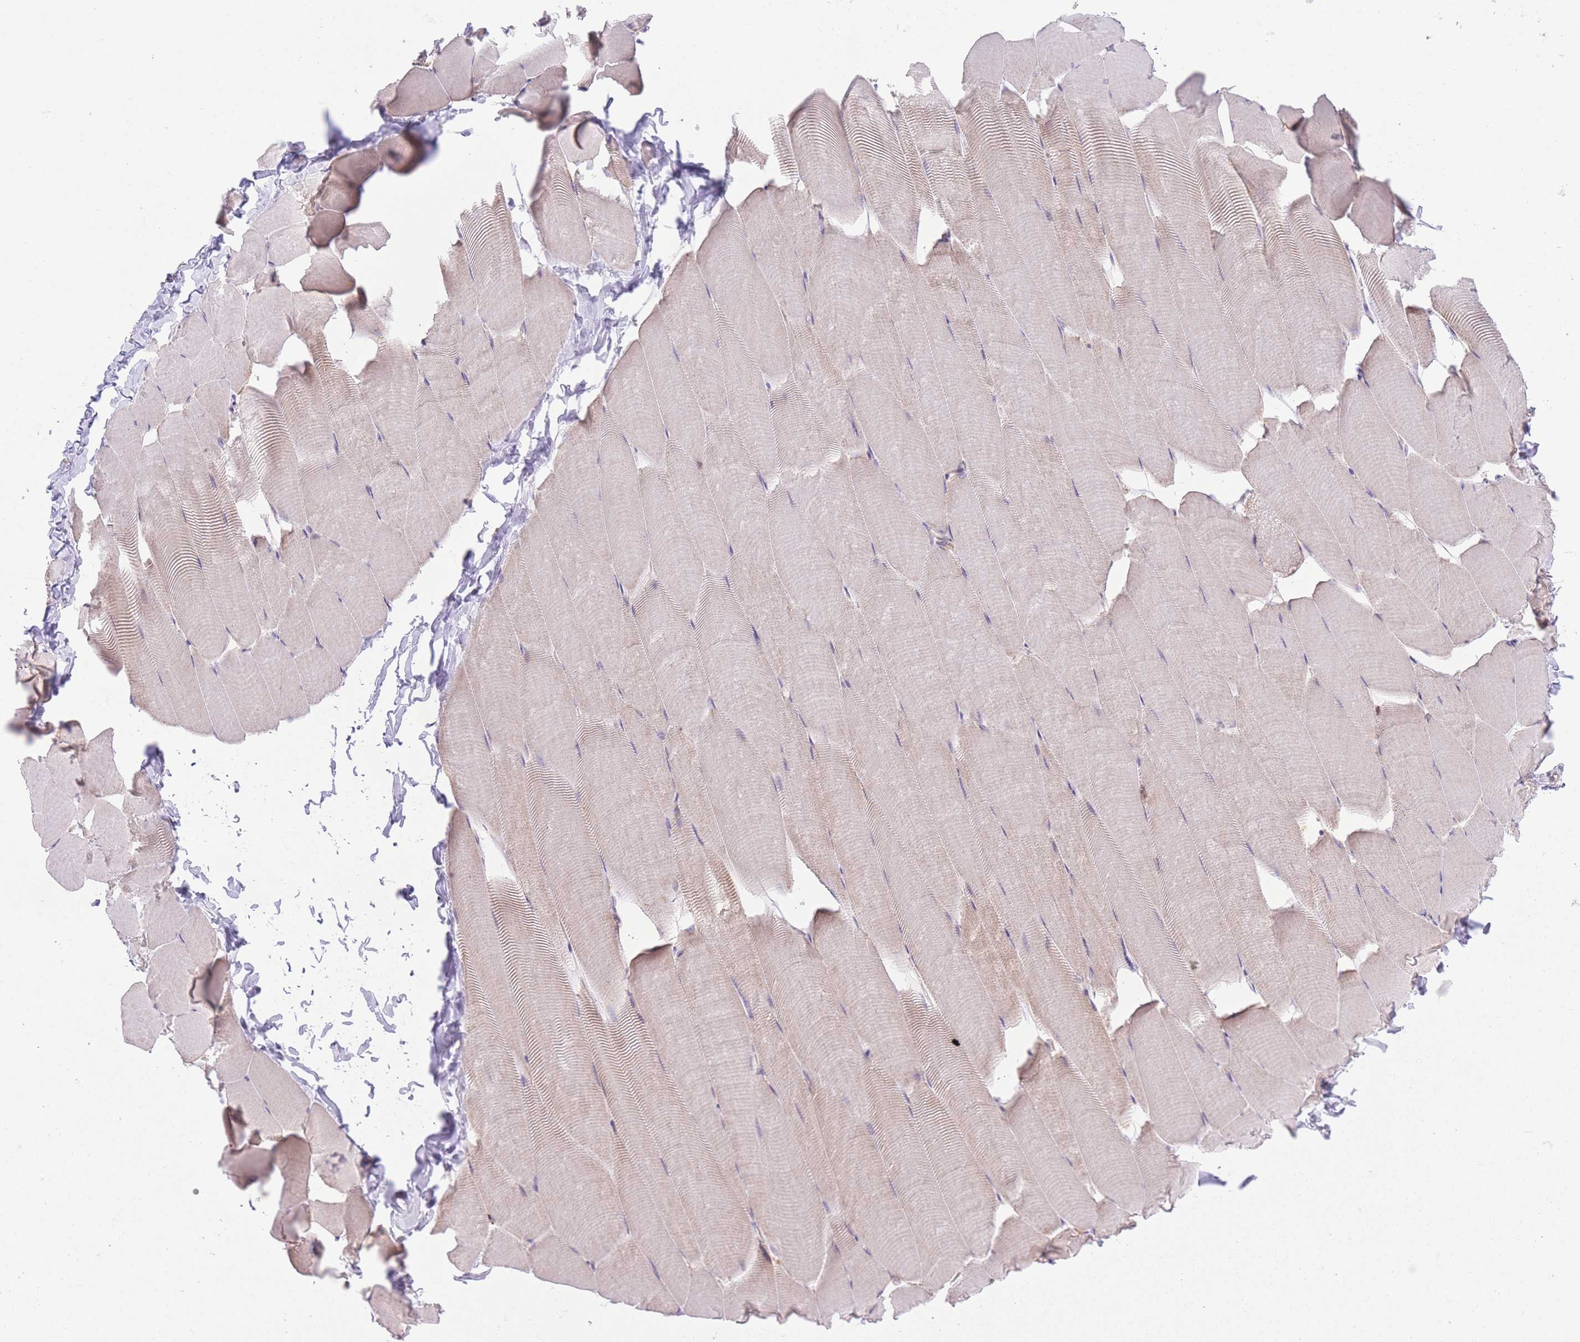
{"staining": {"intensity": "negative", "quantity": "none", "location": "none"}, "tissue": "skeletal muscle", "cell_type": "Myocytes", "image_type": "normal", "snomed": [{"axis": "morphology", "description": "Normal tissue, NOS"}, {"axis": "topography", "description": "Skeletal muscle"}], "caption": "Immunohistochemistry (IHC) image of benign skeletal muscle: human skeletal muscle stained with DAB exhibits no significant protein staining in myocytes.", "gene": "BOLA2B", "patient": {"sex": "male", "age": 25}}